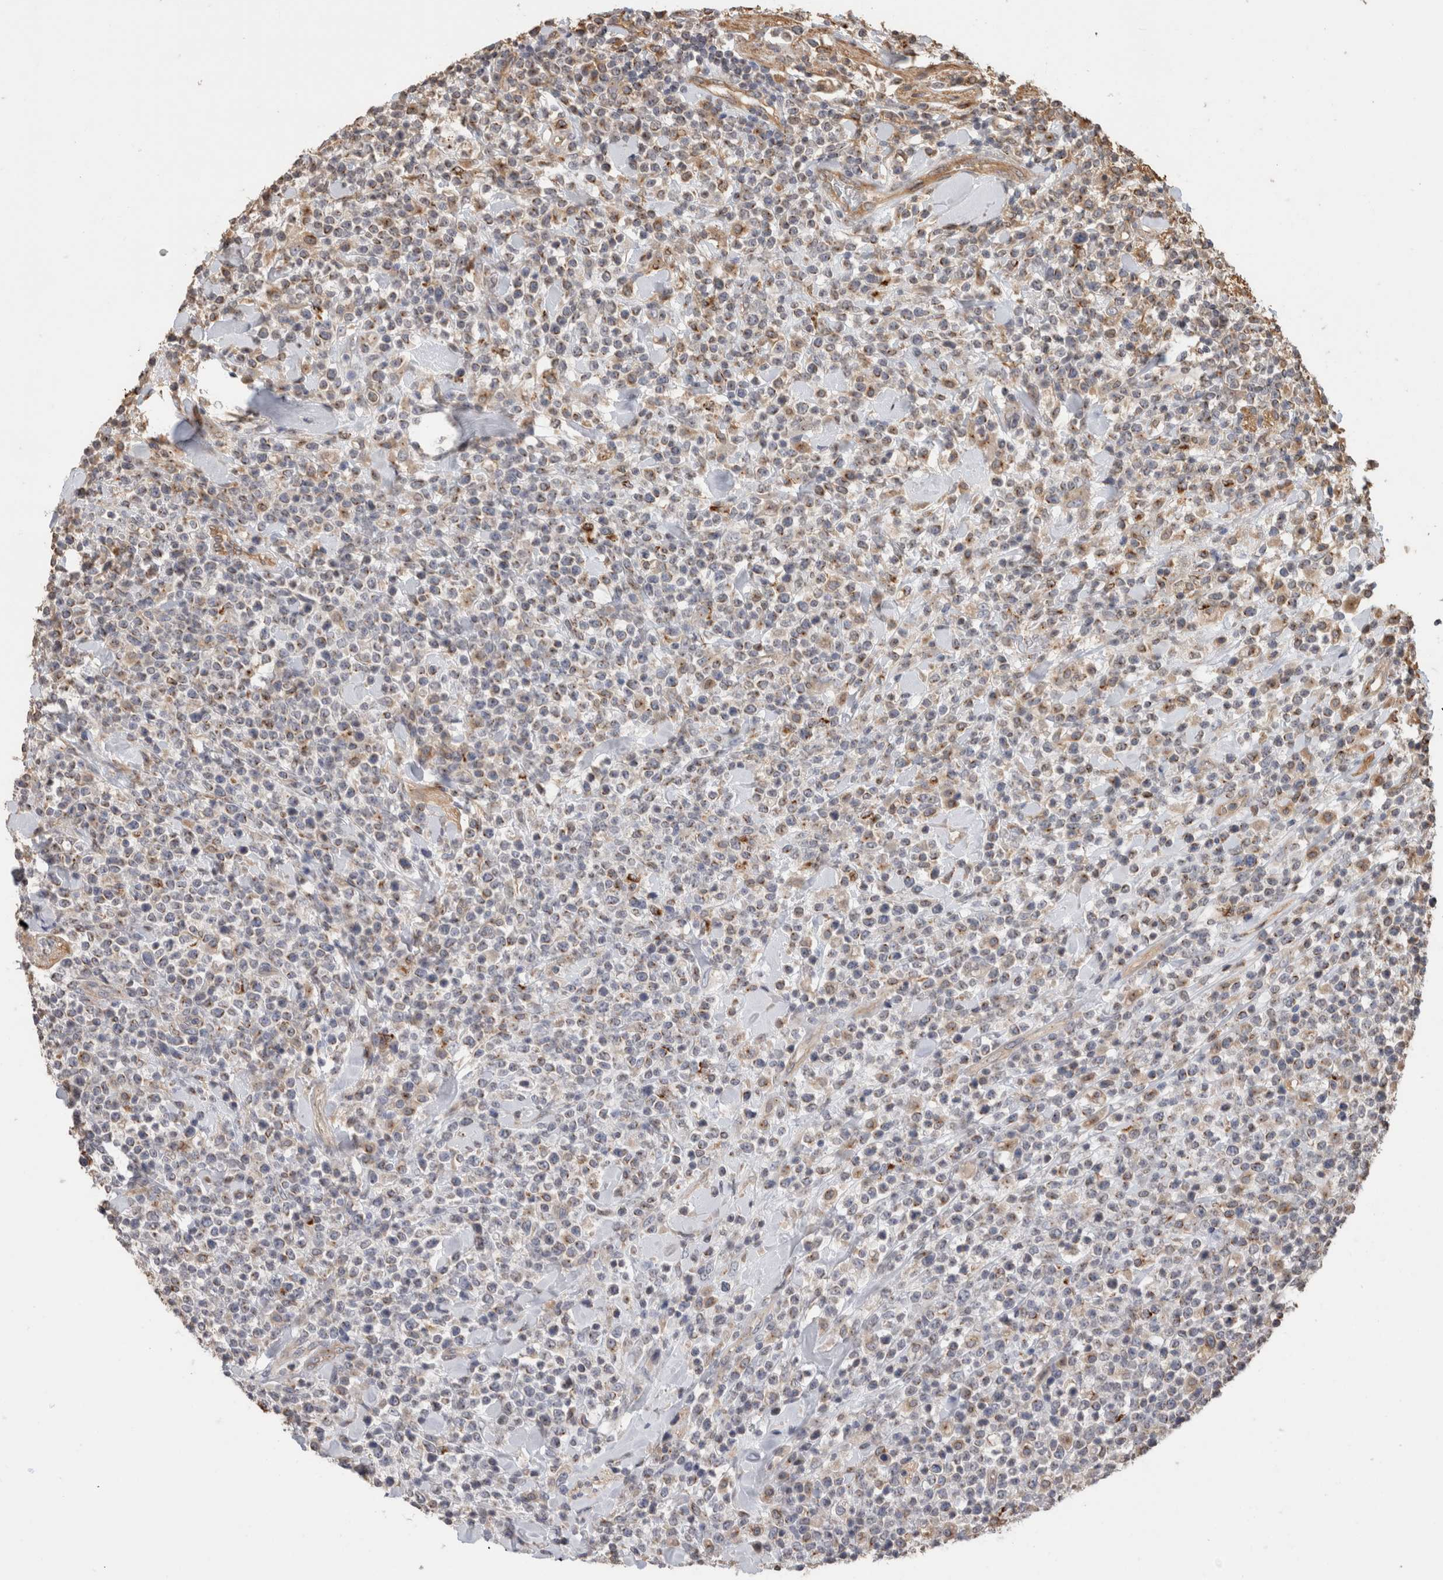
{"staining": {"intensity": "weak", "quantity": "25%-75%", "location": "cytoplasmic/membranous"}, "tissue": "lymphoma", "cell_type": "Tumor cells", "image_type": "cancer", "snomed": [{"axis": "morphology", "description": "Malignant lymphoma, non-Hodgkin's type, High grade"}, {"axis": "topography", "description": "Colon"}], "caption": "Immunohistochemistry micrograph of human high-grade malignant lymphoma, non-Hodgkin's type stained for a protein (brown), which exhibits low levels of weak cytoplasmic/membranous positivity in approximately 25%-75% of tumor cells.", "gene": "CLIP1", "patient": {"sex": "female", "age": 53}}